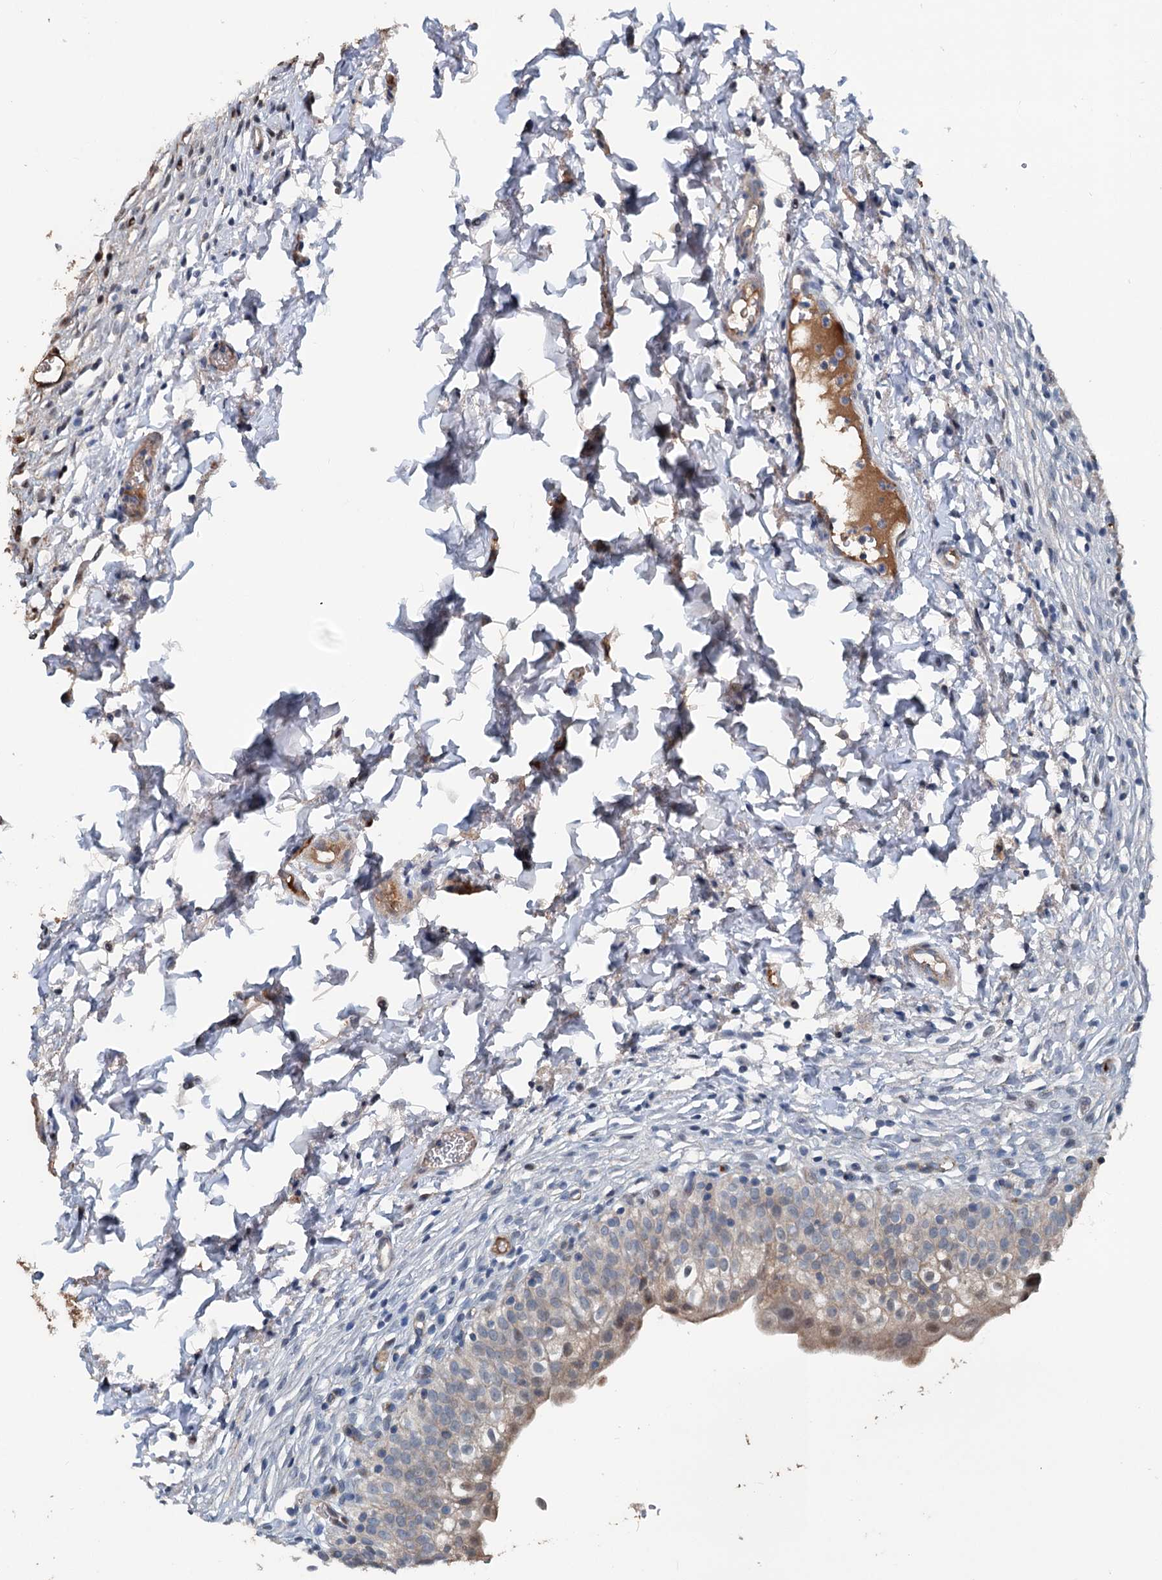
{"staining": {"intensity": "moderate", "quantity": "25%-75%", "location": "cytoplasmic/membranous"}, "tissue": "urinary bladder", "cell_type": "Urothelial cells", "image_type": "normal", "snomed": [{"axis": "morphology", "description": "Normal tissue, NOS"}, {"axis": "topography", "description": "Urinary bladder"}], "caption": "Protein staining reveals moderate cytoplasmic/membranous staining in about 25%-75% of urothelial cells in normal urinary bladder. (DAB = brown stain, brightfield microscopy at high magnification).", "gene": "TEDC1", "patient": {"sex": "male", "age": 55}}